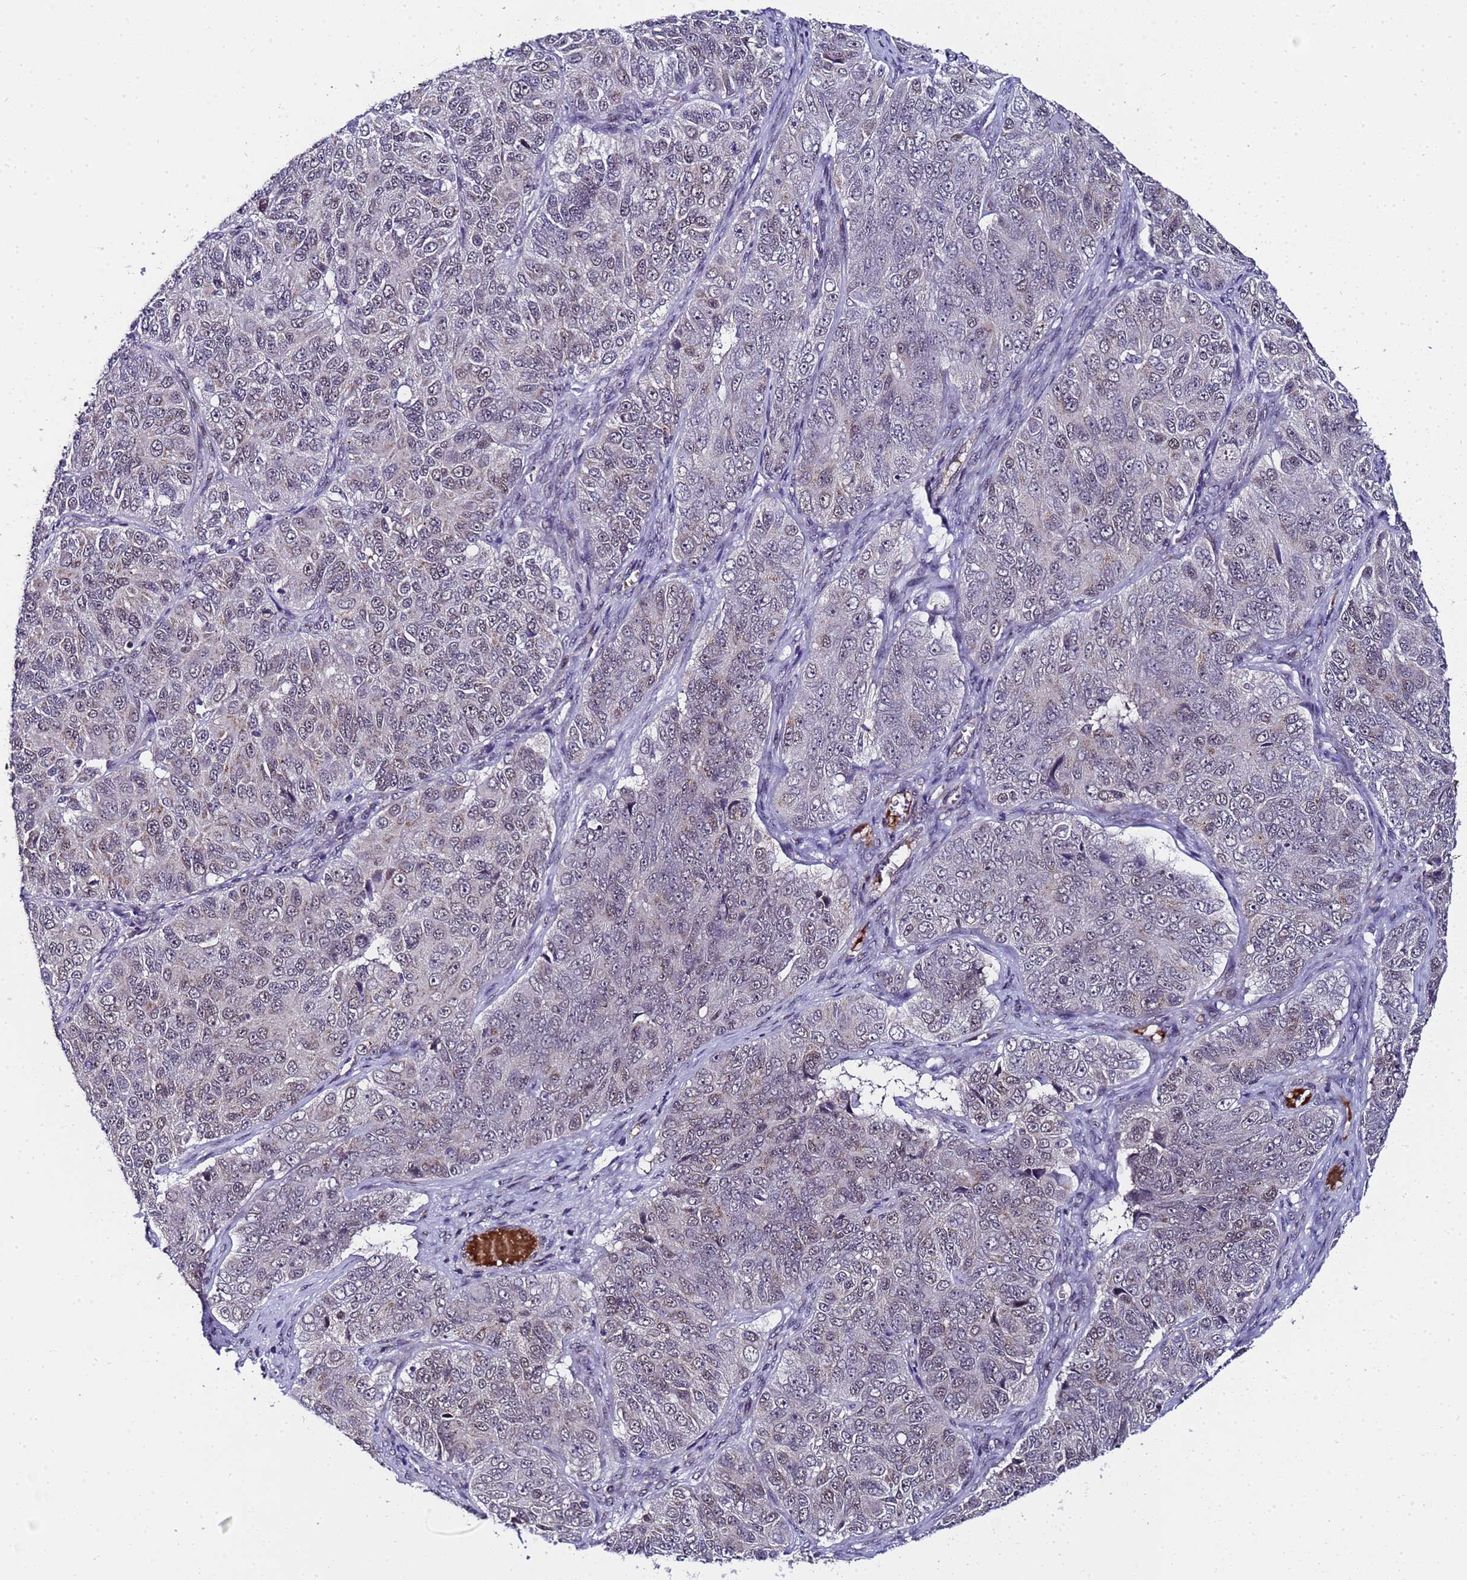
{"staining": {"intensity": "negative", "quantity": "none", "location": "none"}, "tissue": "ovarian cancer", "cell_type": "Tumor cells", "image_type": "cancer", "snomed": [{"axis": "morphology", "description": "Carcinoma, endometroid"}, {"axis": "topography", "description": "Ovary"}], "caption": "IHC photomicrograph of neoplastic tissue: ovarian cancer (endometroid carcinoma) stained with DAB (3,3'-diaminobenzidine) demonstrates no significant protein positivity in tumor cells. (DAB (3,3'-diaminobenzidine) immunohistochemistry with hematoxylin counter stain).", "gene": "C19orf47", "patient": {"sex": "female", "age": 51}}